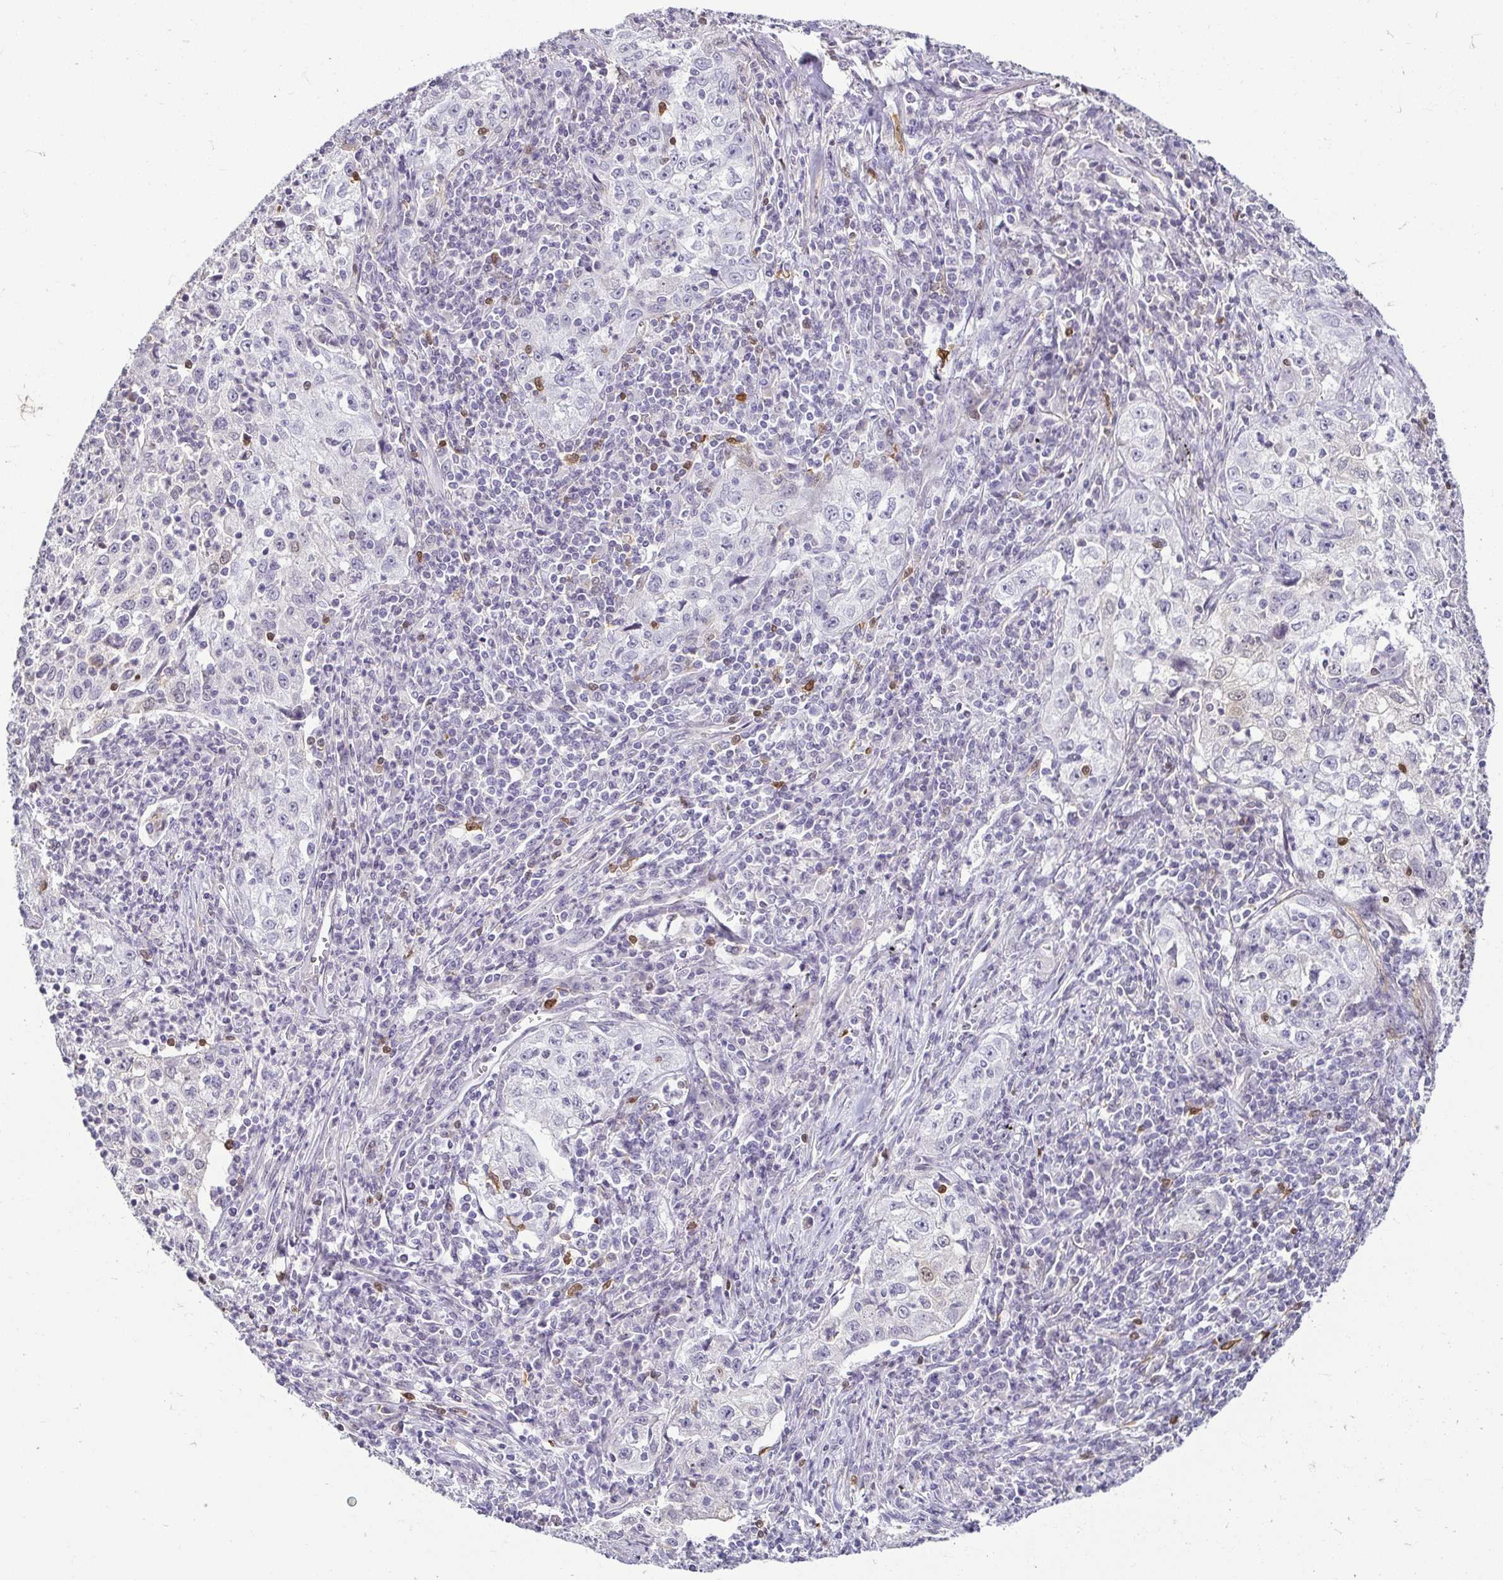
{"staining": {"intensity": "negative", "quantity": "none", "location": "none"}, "tissue": "lung cancer", "cell_type": "Tumor cells", "image_type": "cancer", "snomed": [{"axis": "morphology", "description": "Squamous cell carcinoma, NOS"}, {"axis": "topography", "description": "Lung"}], "caption": "Immunohistochemistry histopathology image of neoplastic tissue: lung cancer (squamous cell carcinoma) stained with DAB (3,3'-diaminobenzidine) exhibits no significant protein staining in tumor cells.", "gene": "HOPX", "patient": {"sex": "male", "age": 71}}